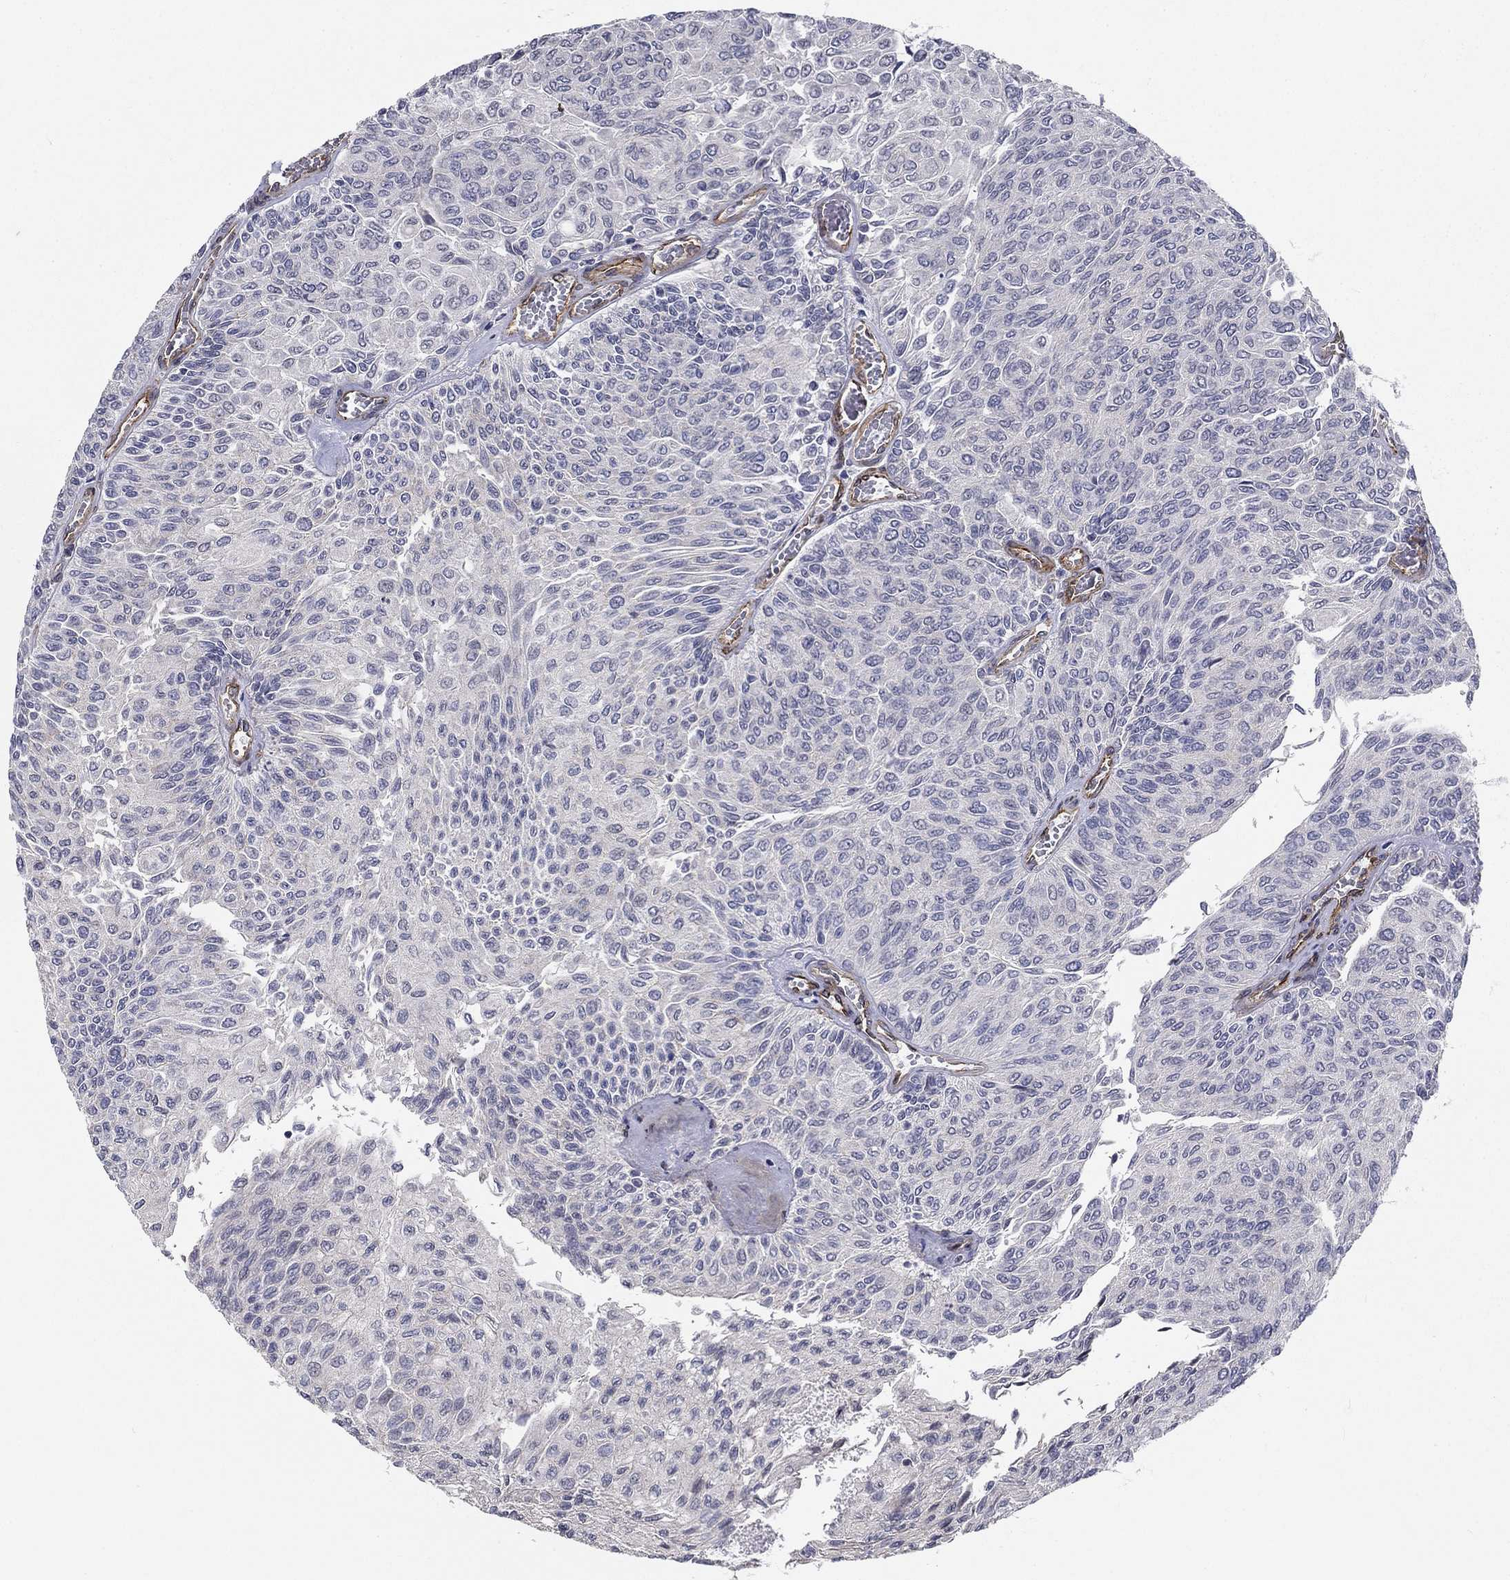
{"staining": {"intensity": "negative", "quantity": "none", "location": "none"}, "tissue": "urothelial cancer", "cell_type": "Tumor cells", "image_type": "cancer", "snomed": [{"axis": "morphology", "description": "Urothelial carcinoma, Low grade"}, {"axis": "topography", "description": "Ureter, NOS"}, {"axis": "topography", "description": "Urinary bladder"}], "caption": "IHC image of neoplastic tissue: urothelial cancer stained with DAB exhibits no significant protein expression in tumor cells.", "gene": "SYNC", "patient": {"sex": "male", "age": 78}}